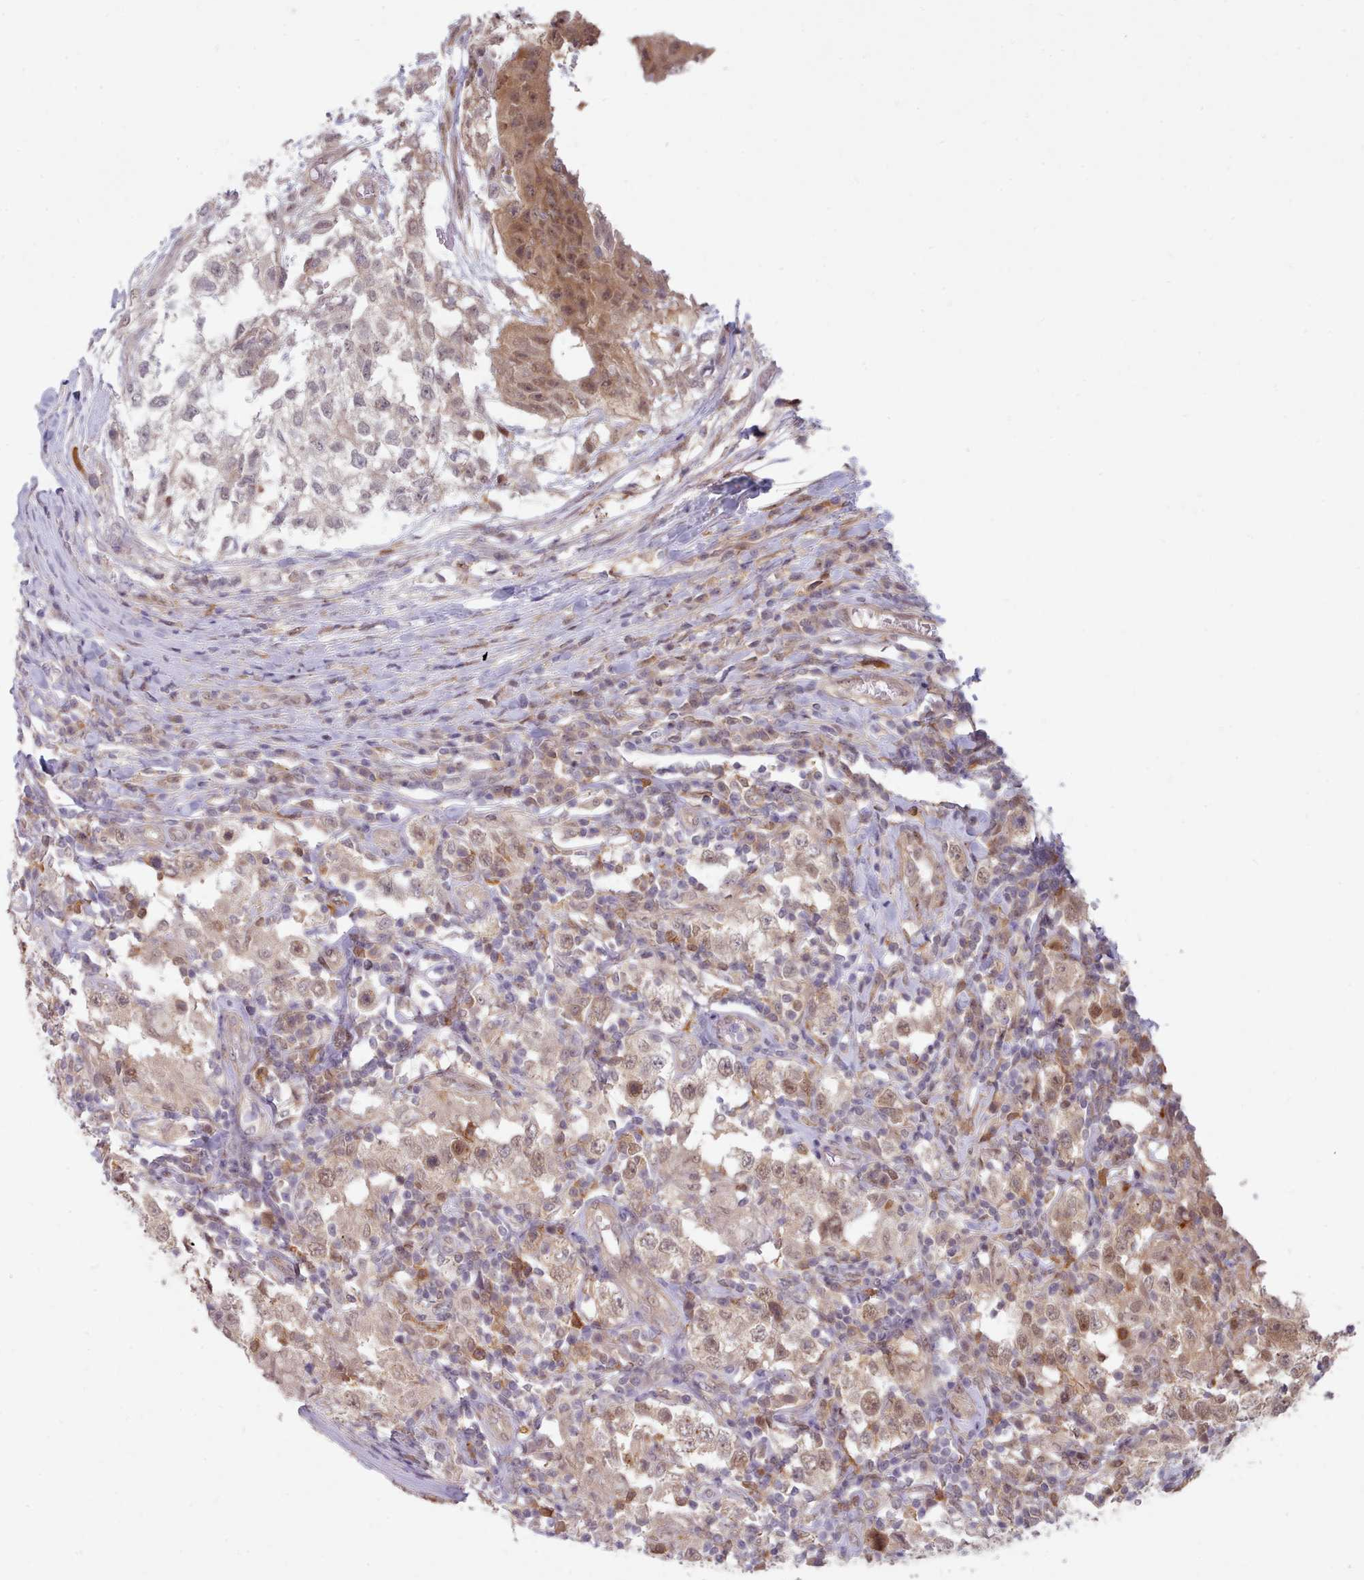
{"staining": {"intensity": "weak", "quantity": "25%-75%", "location": "nuclear"}, "tissue": "testis cancer", "cell_type": "Tumor cells", "image_type": "cancer", "snomed": [{"axis": "morphology", "description": "Seminoma, NOS"}, {"axis": "morphology", "description": "Carcinoma, Embryonal, NOS"}, {"axis": "topography", "description": "Testis"}], "caption": "Protein staining of testis cancer (embryonal carcinoma) tissue exhibits weak nuclear expression in approximately 25%-75% of tumor cells.", "gene": "CES3", "patient": {"sex": "male", "age": 41}}